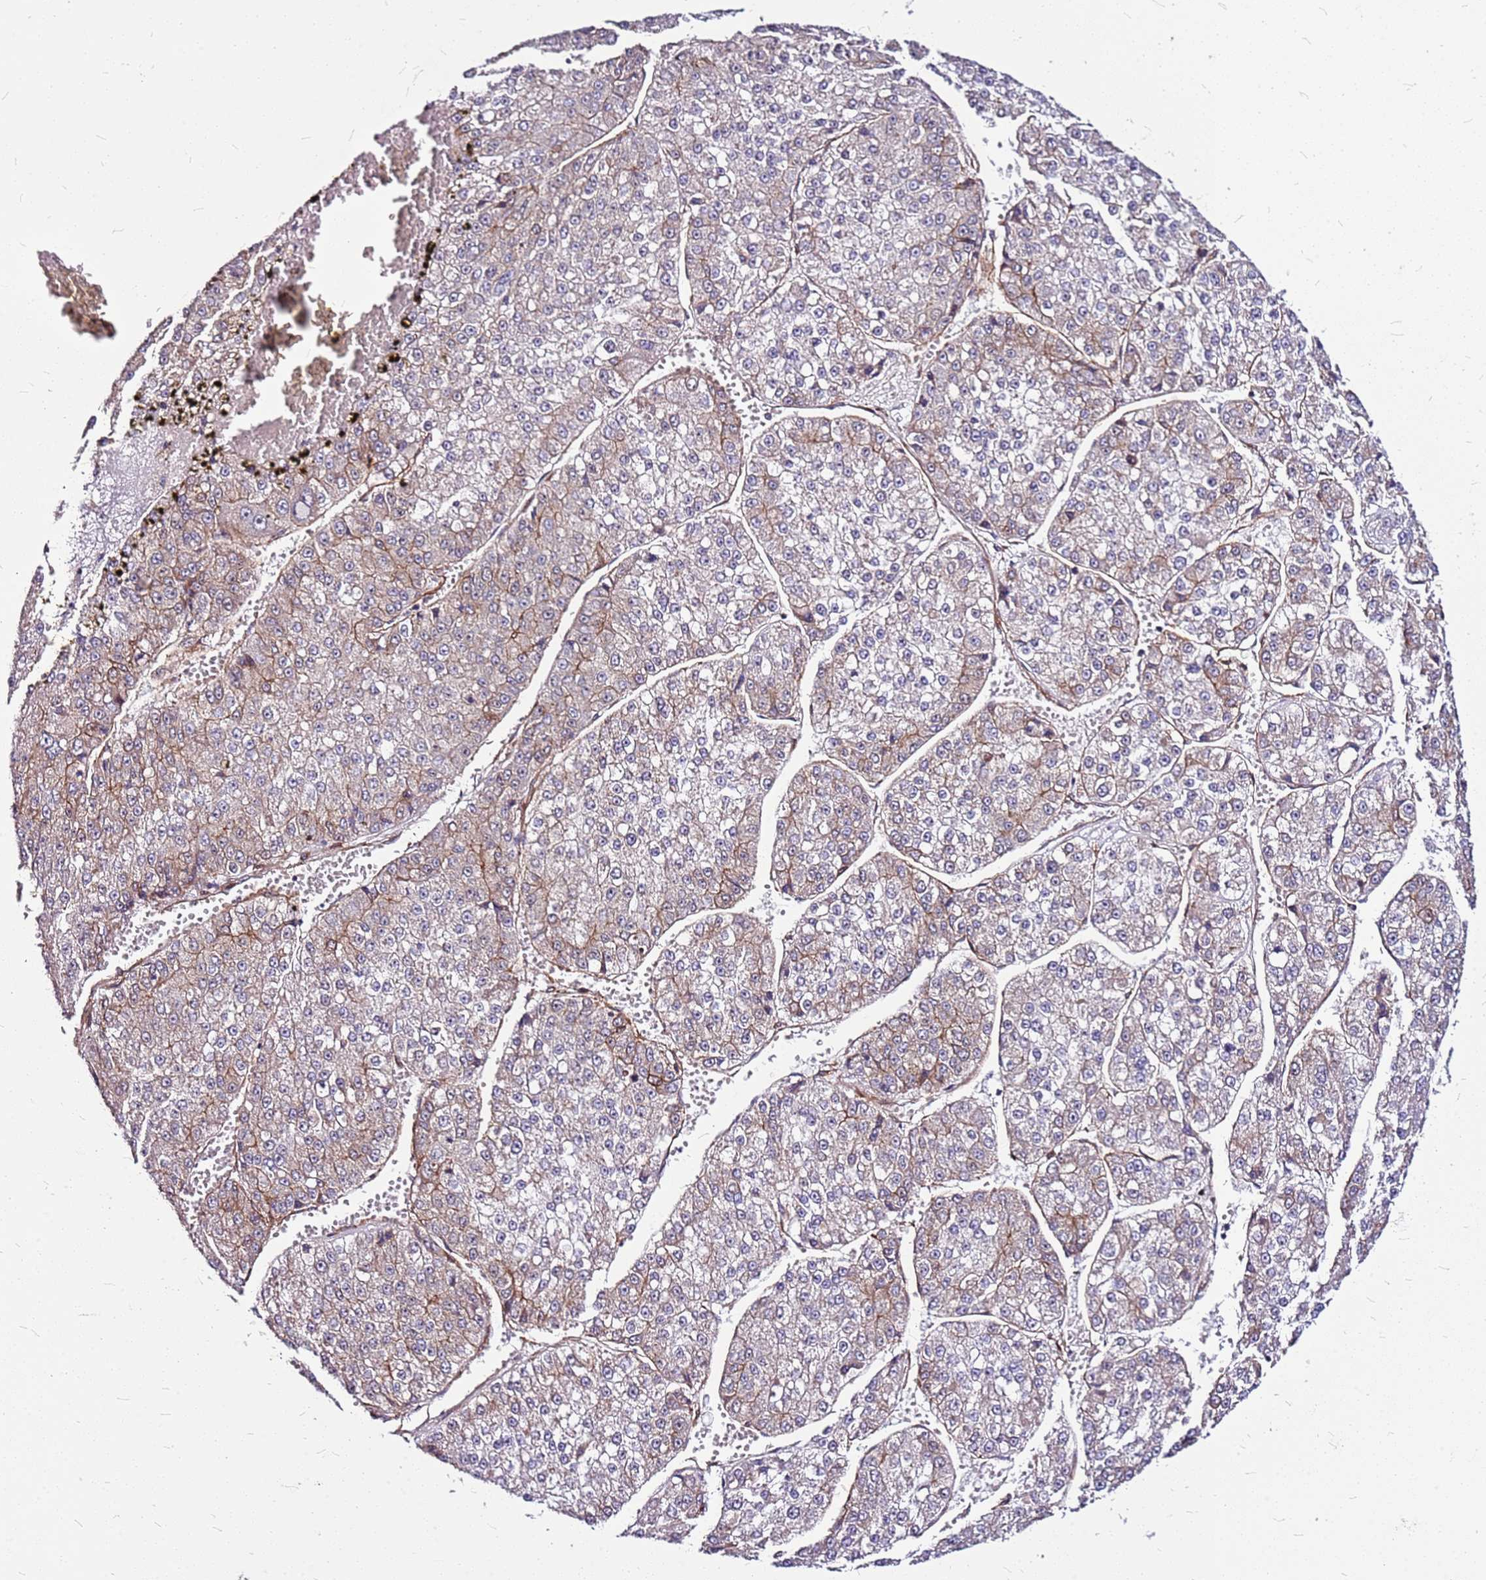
{"staining": {"intensity": "moderate", "quantity": "<25%", "location": "cytoplasmic/membranous"}, "tissue": "liver cancer", "cell_type": "Tumor cells", "image_type": "cancer", "snomed": [{"axis": "morphology", "description": "Carcinoma, Hepatocellular, NOS"}, {"axis": "topography", "description": "Liver"}], "caption": "DAB immunohistochemical staining of liver cancer (hepatocellular carcinoma) exhibits moderate cytoplasmic/membranous protein positivity in approximately <25% of tumor cells.", "gene": "TOPAZ1", "patient": {"sex": "female", "age": 73}}